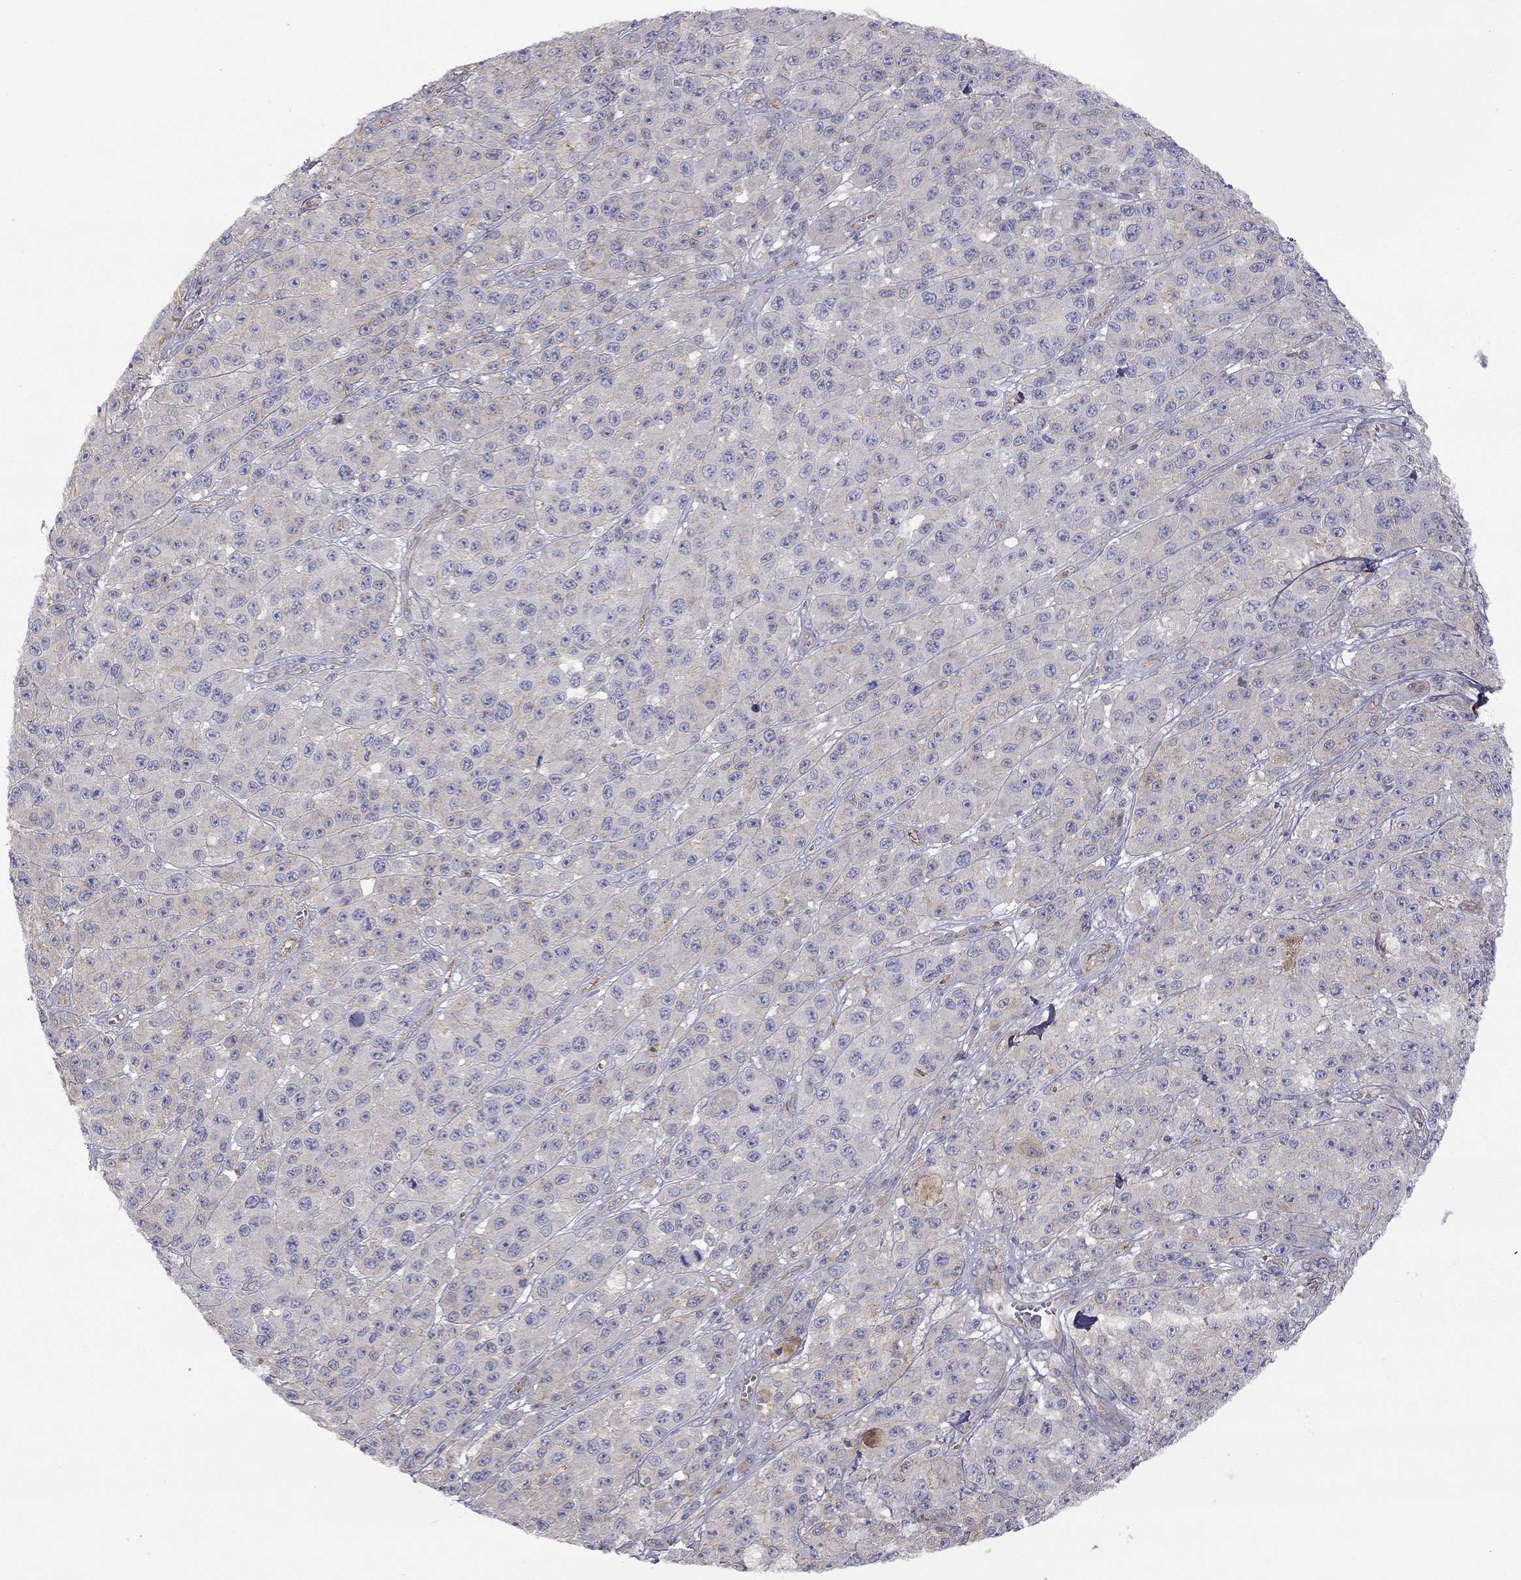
{"staining": {"intensity": "negative", "quantity": "none", "location": "none"}, "tissue": "melanoma", "cell_type": "Tumor cells", "image_type": "cancer", "snomed": [{"axis": "morphology", "description": "Malignant melanoma, NOS"}, {"axis": "topography", "description": "Skin"}], "caption": "Histopathology image shows no significant protein expression in tumor cells of melanoma.", "gene": "GPRC5B", "patient": {"sex": "female", "age": 58}}